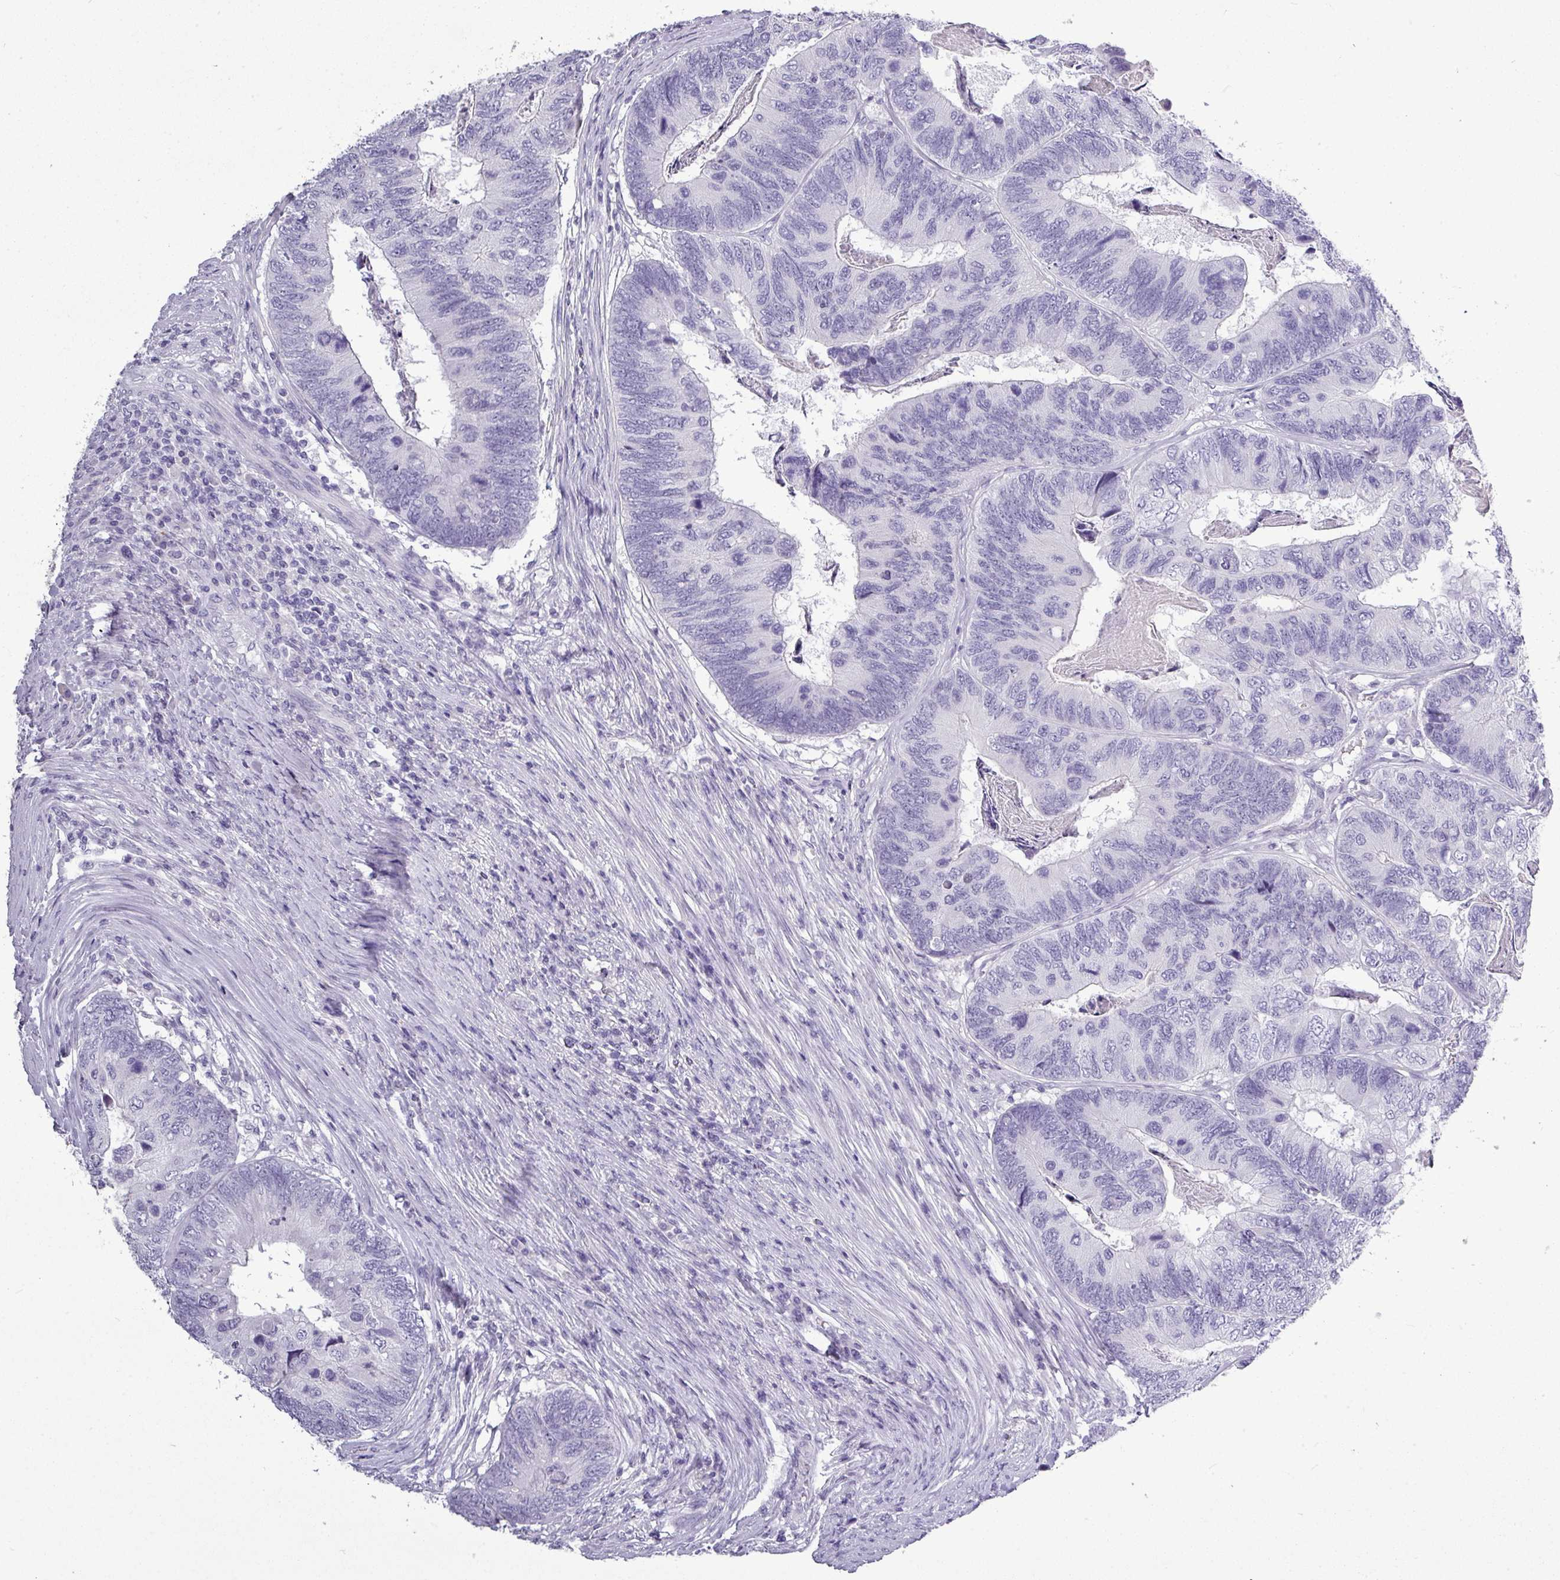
{"staining": {"intensity": "negative", "quantity": "none", "location": "none"}, "tissue": "colorectal cancer", "cell_type": "Tumor cells", "image_type": "cancer", "snomed": [{"axis": "morphology", "description": "Adenocarcinoma, NOS"}, {"axis": "topography", "description": "Colon"}], "caption": "The IHC photomicrograph has no significant staining in tumor cells of adenocarcinoma (colorectal) tissue.", "gene": "TMEM91", "patient": {"sex": "female", "age": 67}}